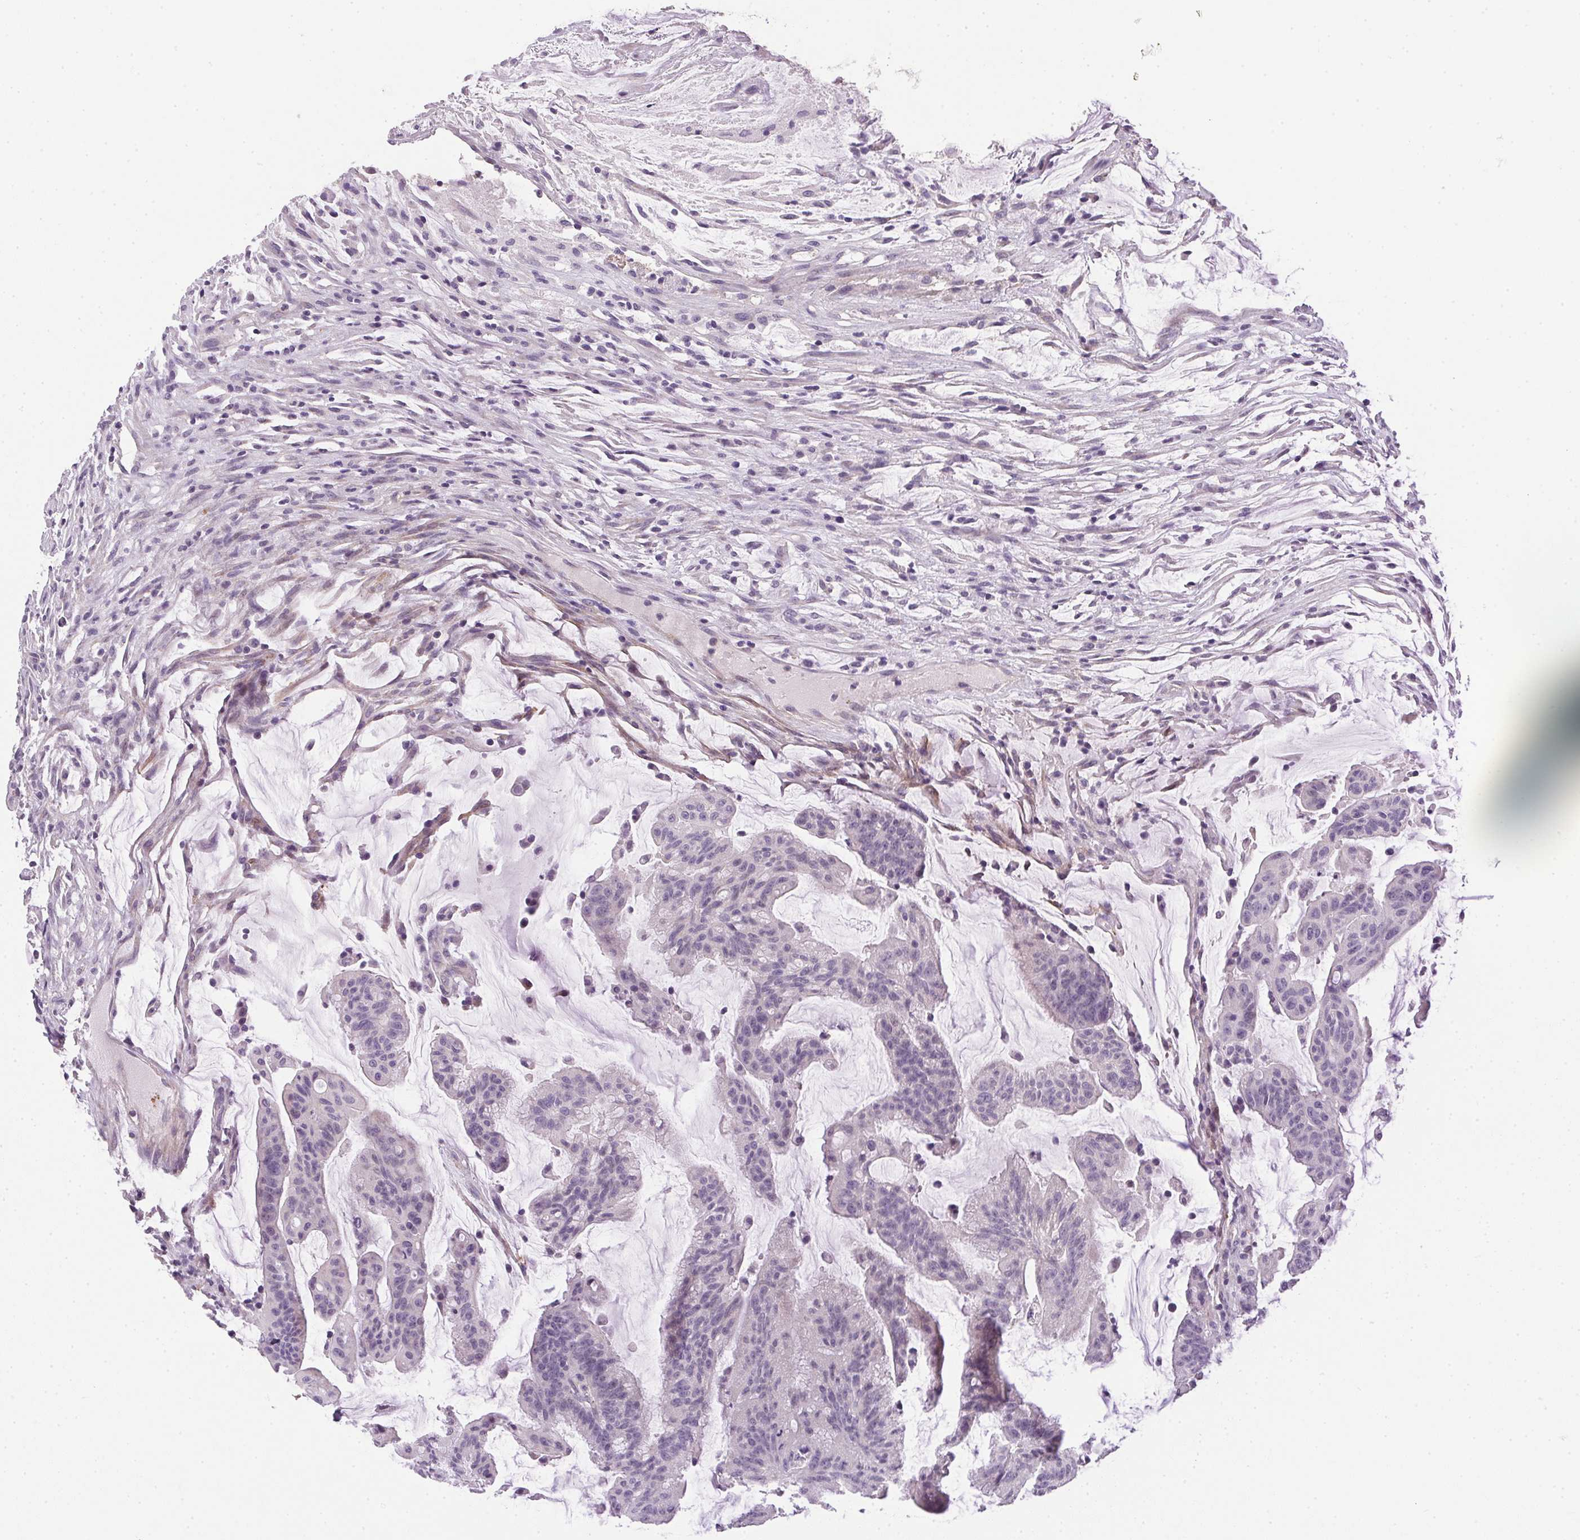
{"staining": {"intensity": "negative", "quantity": "none", "location": "none"}, "tissue": "colorectal cancer", "cell_type": "Tumor cells", "image_type": "cancer", "snomed": [{"axis": "morphology", "description": "Adenocarcinoma, NOS"}, {"axis": "topography", "description": "Colon"}], "caption": "Immunohistochemical staining of human colorectal cancer (adenocarcinoma) exhibits no significant staining in tumor cells.", "gene": "PRL", "patient": {"sex": "female", "age": 78}}